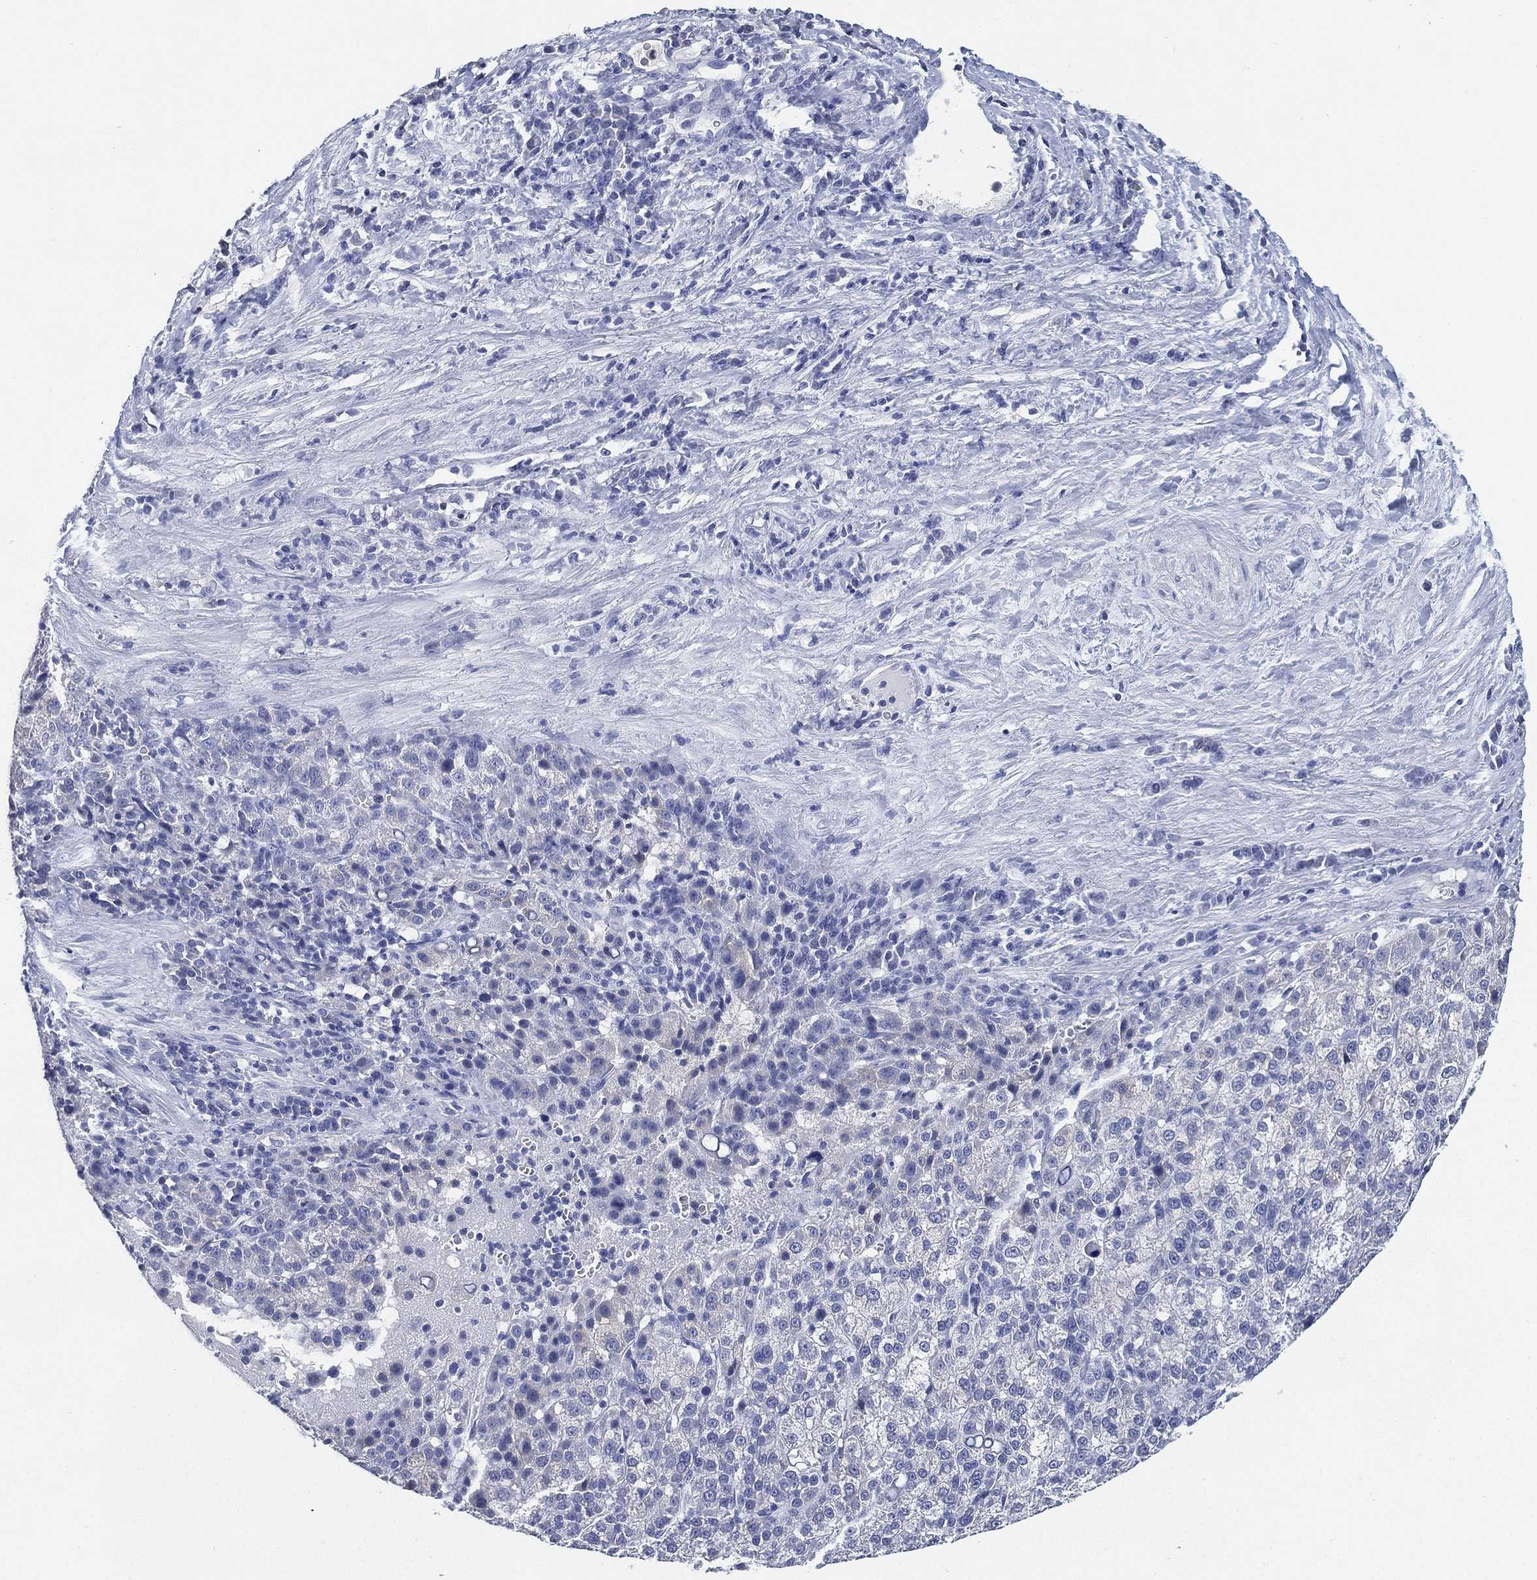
{"staining": {"intensity": "negative", "quantity": "none", "location": "none"}, "tissue": "liver cancer", "cell_type": "Tumor cells", "image_type": "cancer", "snomed": [{"axis": "morphology", "description": "Carcinoma, Hepatocellular, NOS"}, {"axis": "topography", "description": "Liver"}], "caption": "Image shows no significant protein positivity in tumor cells of liver cancer (hepatocellular carcinoma).", "gene": "IYD", "patient": {"sex": "female", "age": 60}}